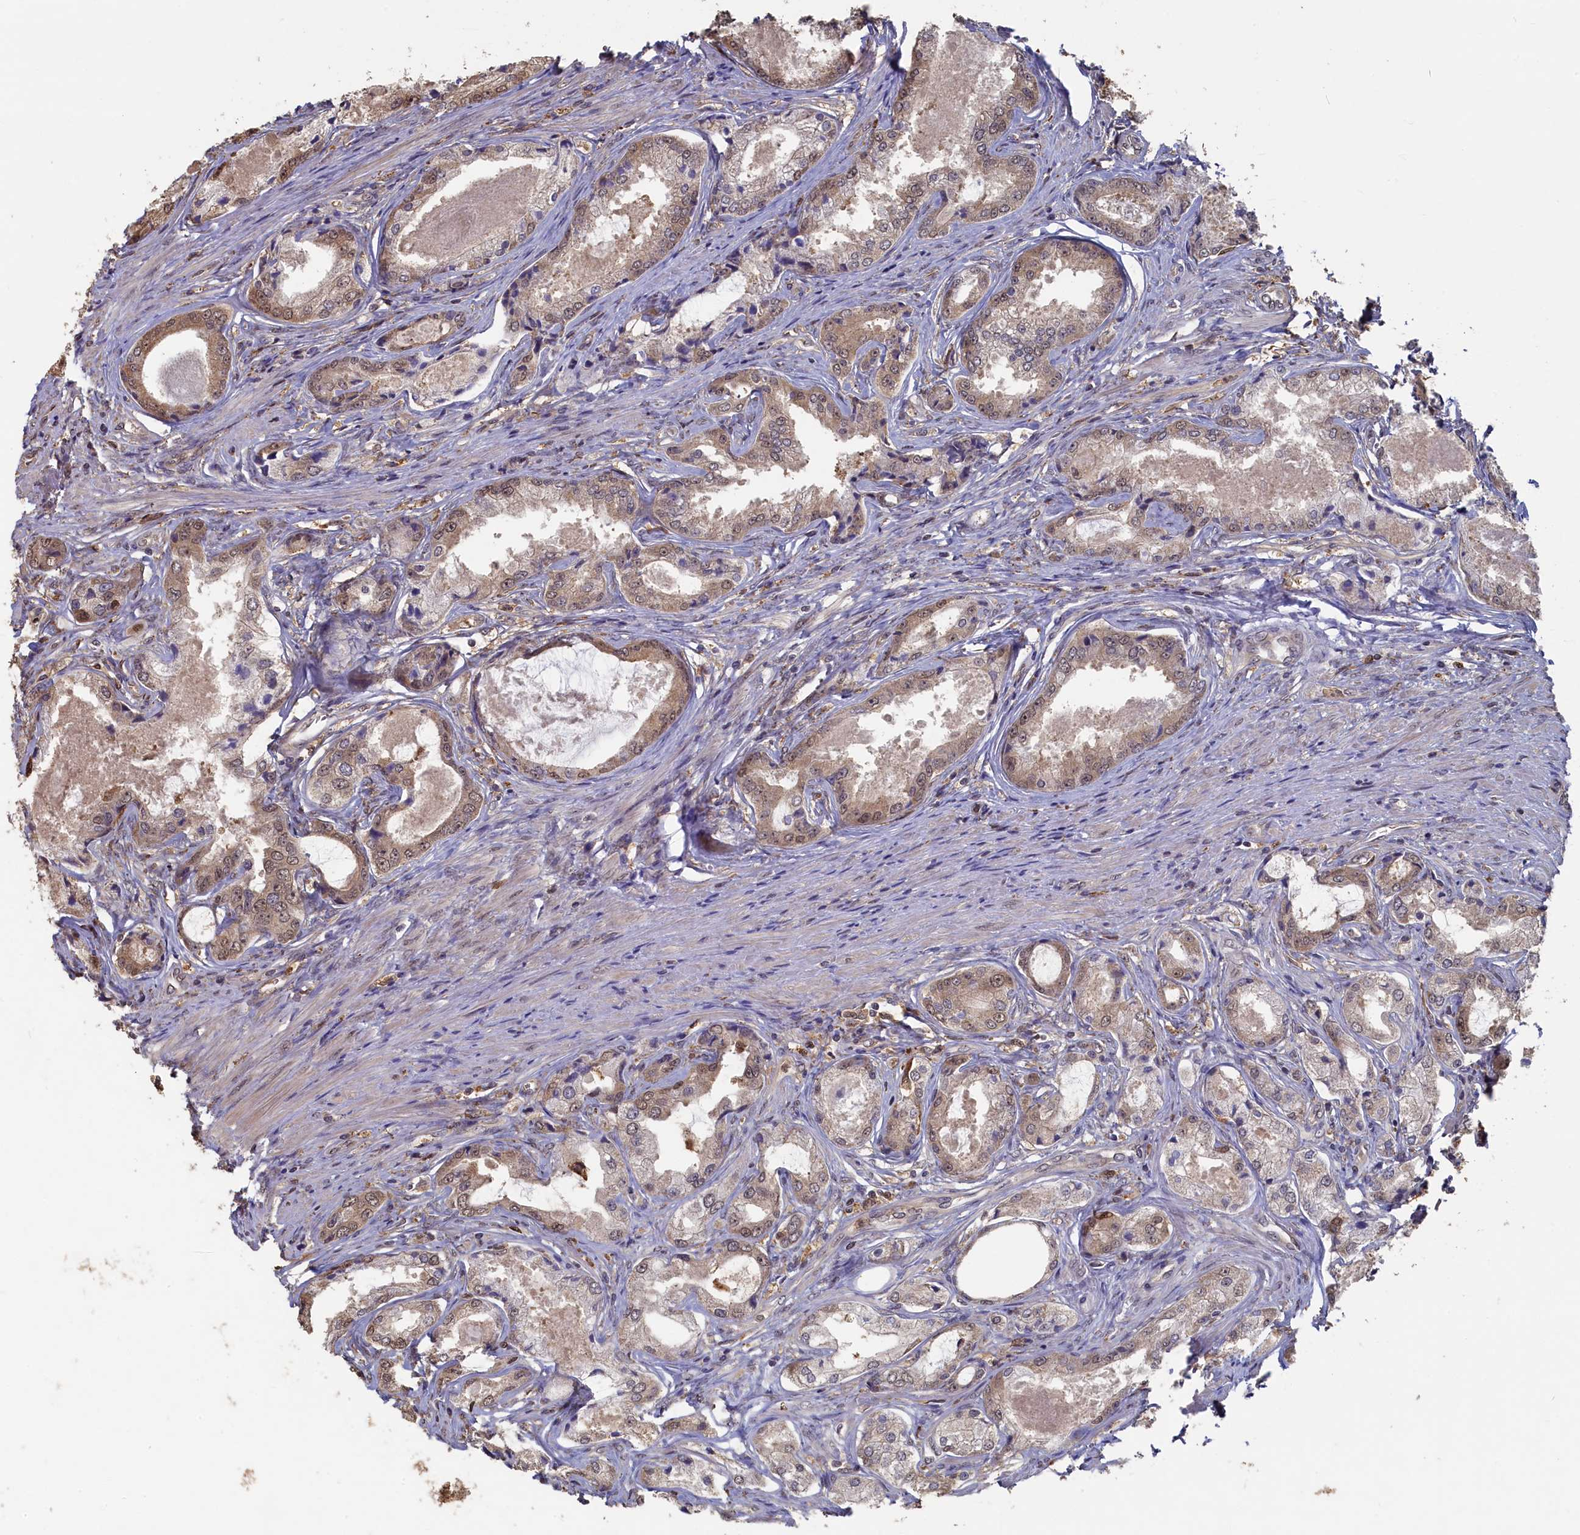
{"staining": {"intensity": "moderate", "quantity": "25%-75%", "location": "cytoplasmic/membranous,nuclear"}, "tissue": "prostate cancer", "cell_type": "Tumor cells", "image_type": "cancer", "snomed": [{"axis": "morphology", "description": "Adenocarcinoma, Low grade"}, {"axis": "topography", "description": "Prostate"}], "caption": "The histopathology image reveals a brown stain indicating the presence of a protein in the cytoplasmic/membranous and nuclear of tumor cells in adenocarcinoma (low-grade) (prostate). The protein of interest is shown in brown color, while the nuclei are stained blue.", "gene": "UCHL3", "patient": {"sex": "male", "age": 68}}